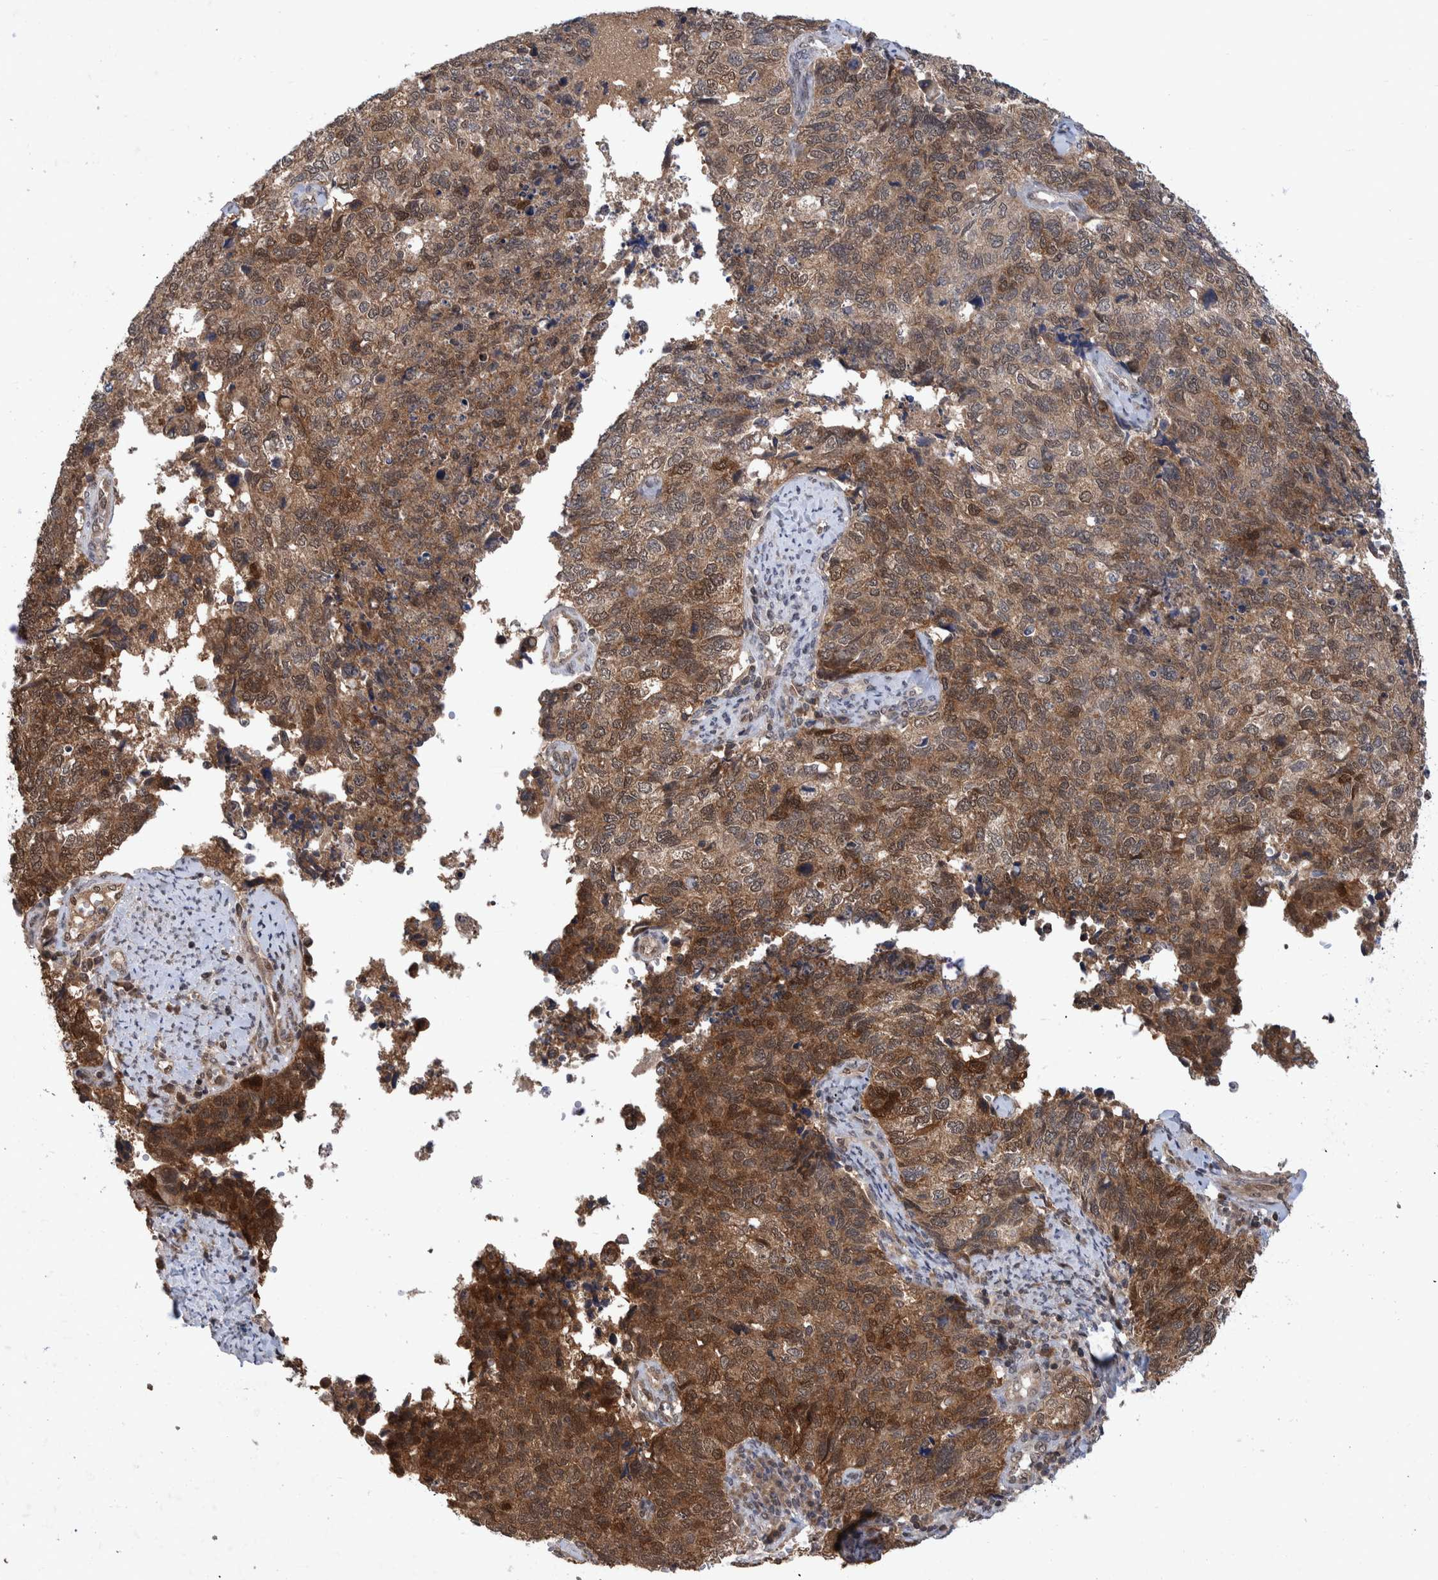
{"staining": {"intensity": "moderate", "quantity": "25%-75%", "location": "cytoplasmic/membranous,nuclear"}, "tissue": "cervical cancer", "cell_type": "Tumor cells", "image_type": "cancer", "snomed": [{"axis": "morphology", "description": "Squamous cell carcinoma, NOS"}, {"axis": "topography", "description": "Cervix"}], "caption": "Cervical cancer stained with a protein marker exhibits moderate staining in tumor cells.", "gene": "PLPBP", "patient": {"sex": "female", "age": 63}}